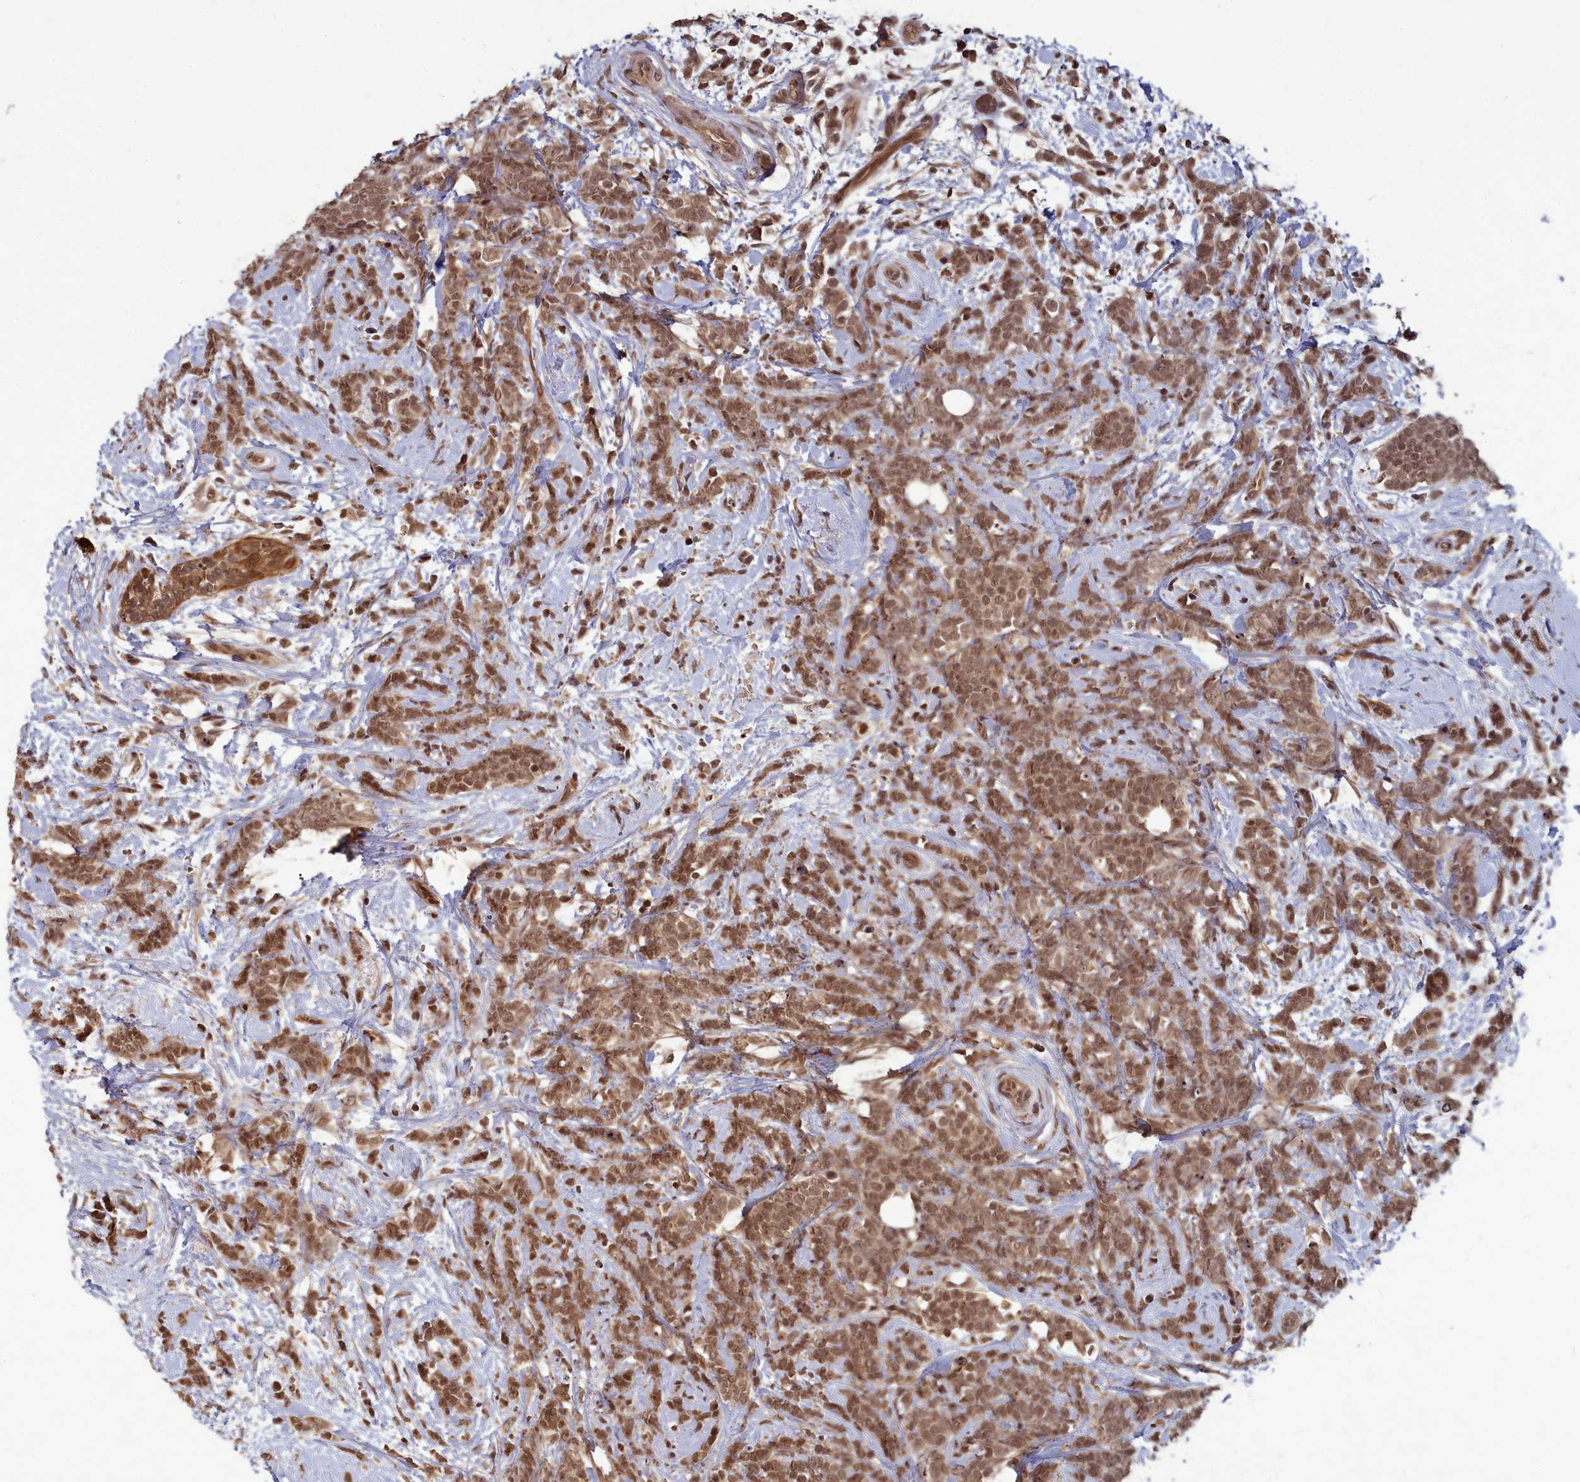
{"staining": {"intensity": "moderate", "quantity": ">75%", "location": "cytoplasmic/membranous,nuclear"}, "tissue": "breast cancer", "cell_type": "Tumor cells", "image_type": "cancer", "snomed": [{"axis": "morphology", "description": "Lobular carcinoma"}, {"axis": "topography", "description": "Breast"}], "caption": "Immunohistochemistry micrograph of neoplastic tissue: breast cancer stained using immunohistochemistry (IHC) demonstrates medium levels of moderate protein expression localized specifically in the cytoplasmic/membranous and nuclear of tumor cells, appearing as a cytoplasmic/membranous and nuclear brown color.", "gene": "SRMS", "patient": {"sex": "female", "age": 58}}